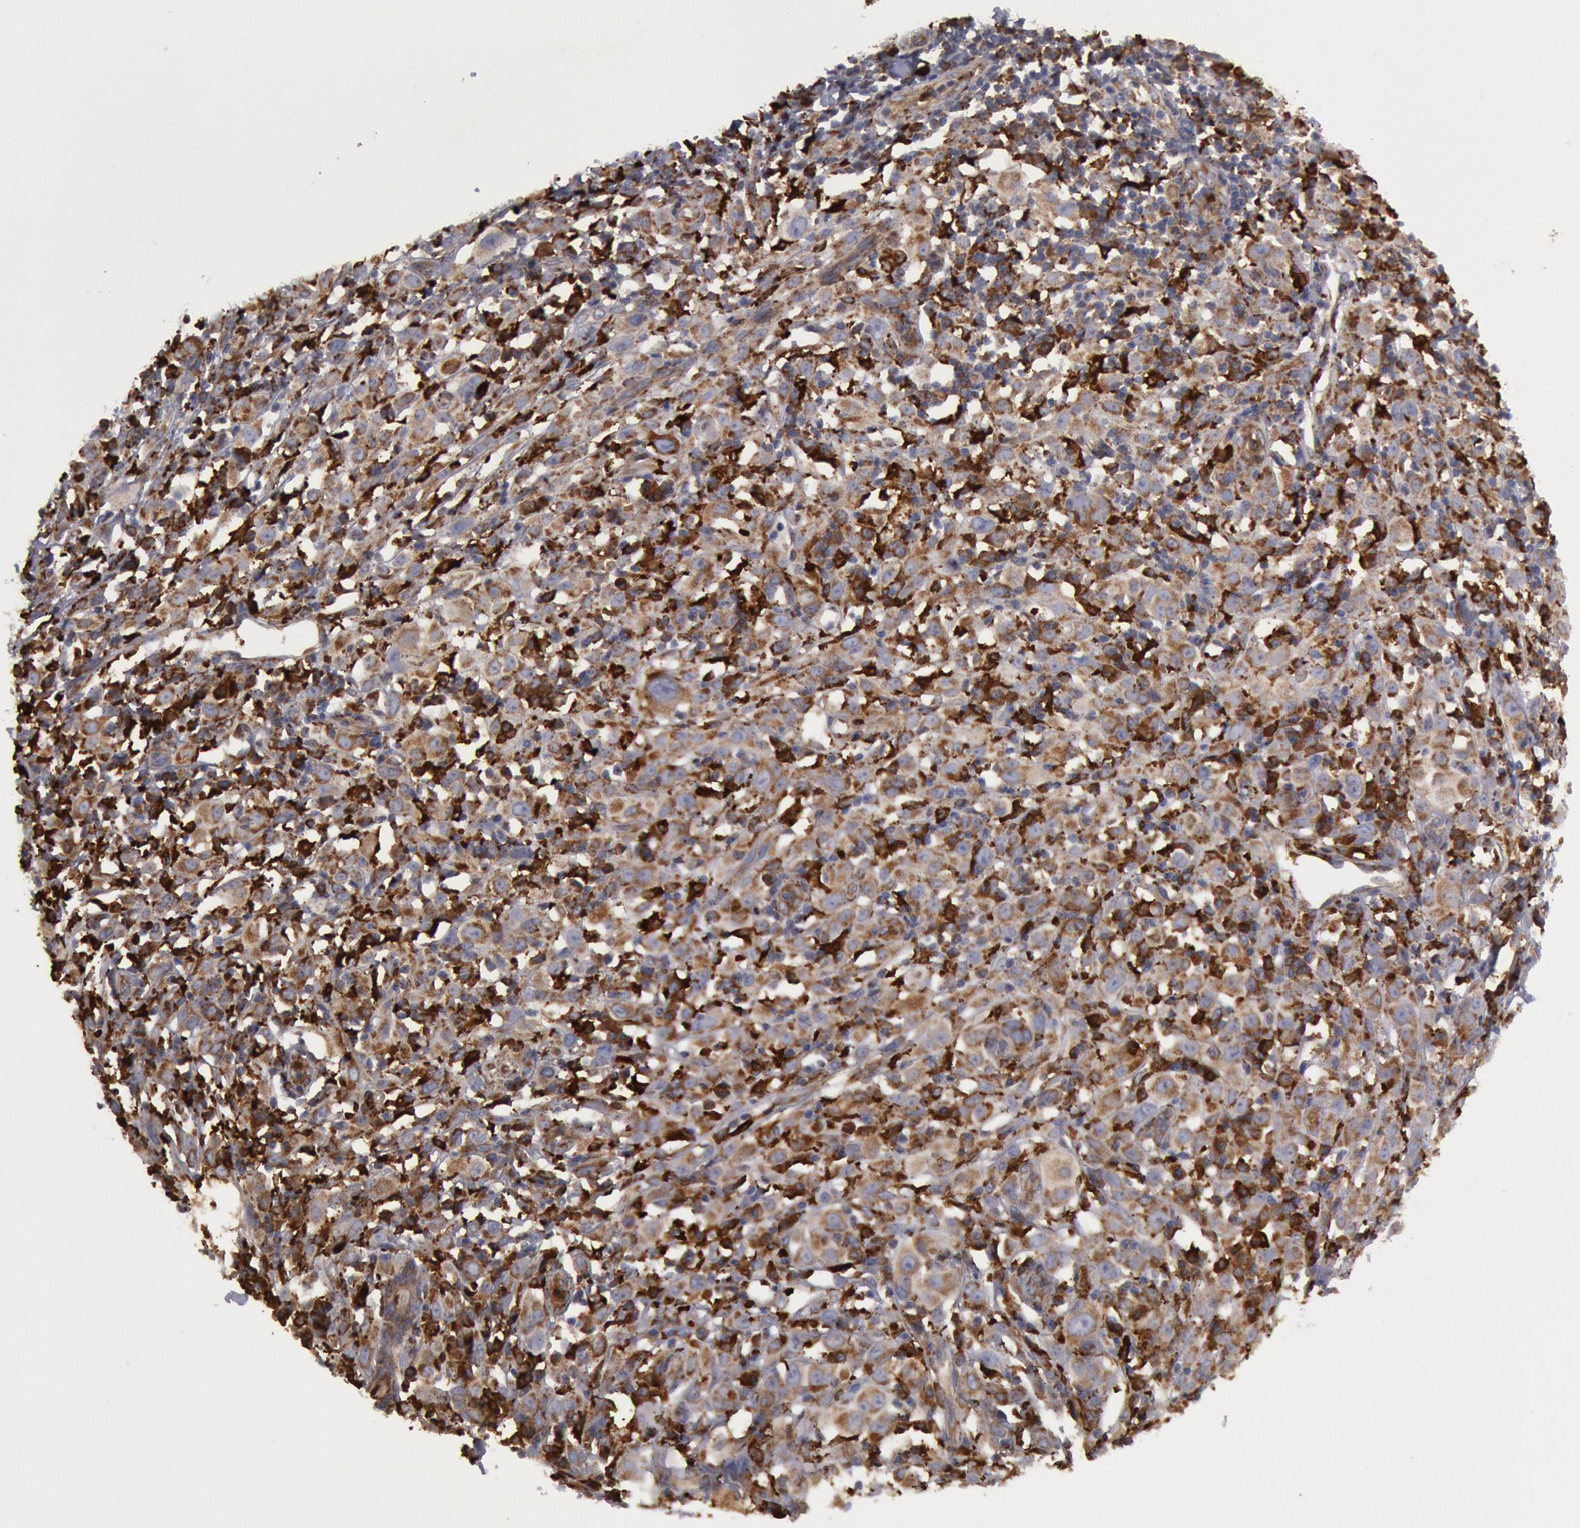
{"staining": {"intensity": "moderate", "quantity": ">75%", "location": "cytoplasmic/membranous"}, "tissue": "melanoma", "cell_type": "Tumor cells", "image_type": "cancer", "snomed": [{"axis": "morphology", "description": "Malignant melanoma, NOS"}, {"axis": "topography", "description": "Skin"}], "caption": "About >75% of tumor cells in melanoma demonstrate moderate cytoplasmic/membranous protein staining as visualized by brown immunohistochemical staining.", "gene": "ERP44", "patient": {"sex": "female", "age": 52}}